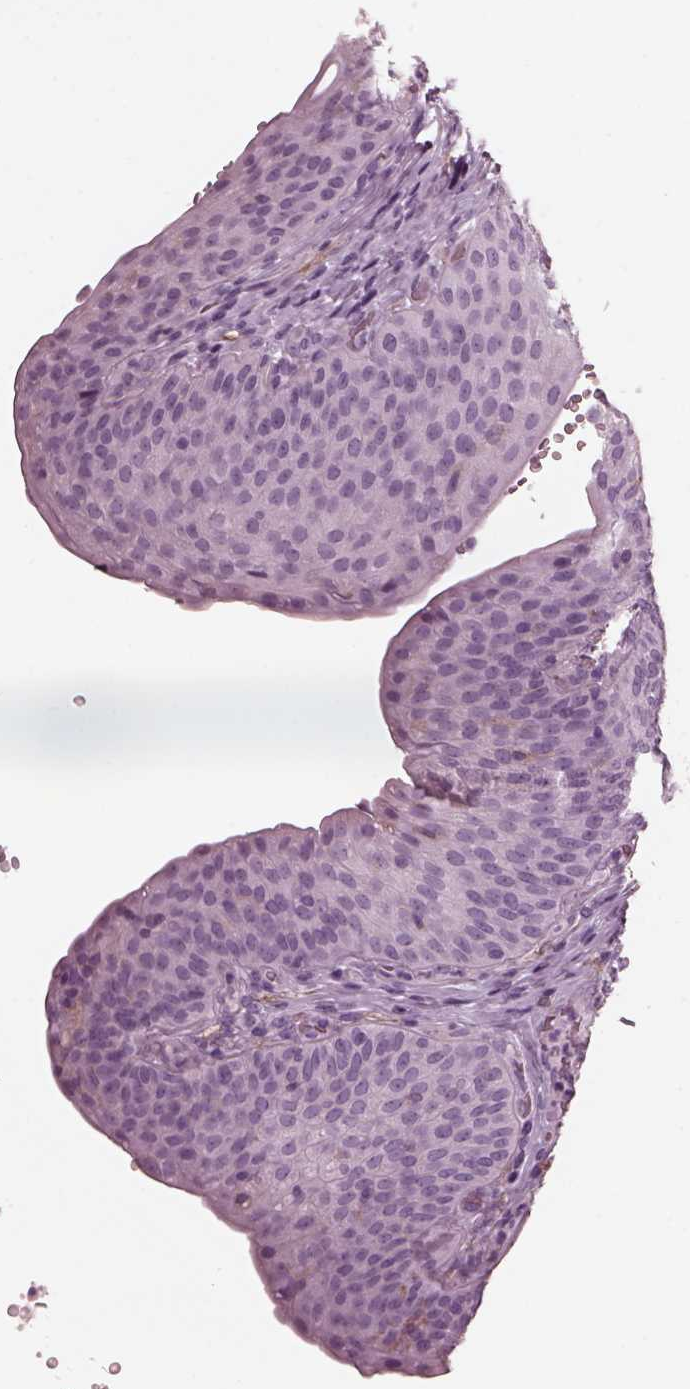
{"staining": {"intensity": "negative", "quantity": "none", "location": "none"}, "tissue": "urinary bladder", "cell_type": "Urothelial cells", "image_type": "normal", "snomed": [{"axis": "morphology", "description": "Normal tissue, NOS"}, {"axis": "topography", "description": "Urinary bladder"}], "caption": "High power microscopy photomicrograph of an IHC image of normal urinary bladder, revealing no significant expression in urothelial cells. (DAB immunohistochemistry (IHC), high magnification).", "gene": "CGA", "patient": {"sex": "male", "age": 66}}